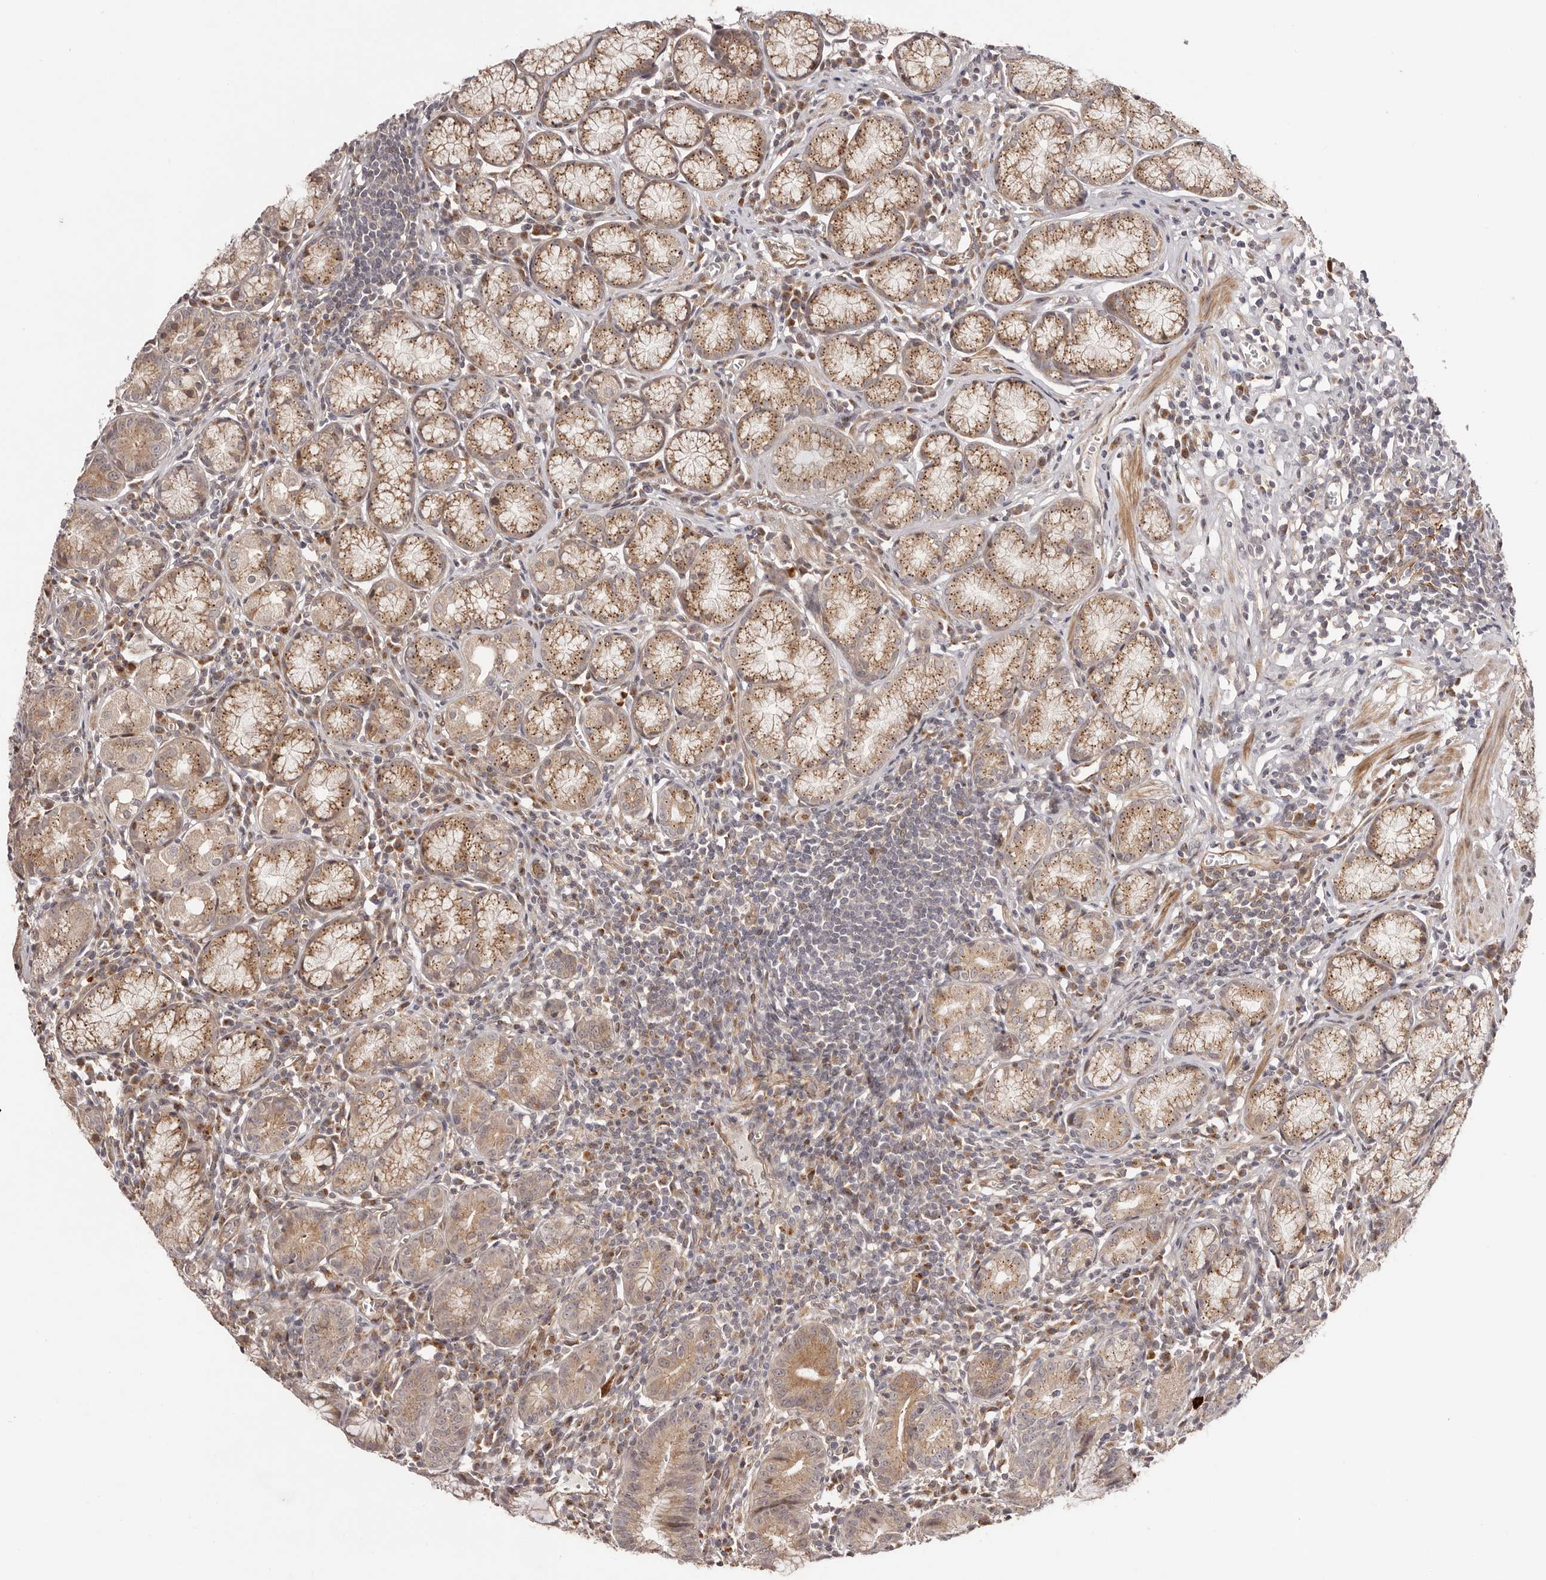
{"staining": {"intensity": "moderate", "quantity": ">75%", "location": "cytoplasmic/membranous"}, "tissue": "stomach", "cell_type": "Glandular cells", "image_type": "normal", "snomed": [{"axis": "morphology", "description": "Normal tissue, NOS"}, {"axis": "topography", "description": "Stomach"}], "caption": "Moderate cytoplasmic/membranous staining for a protein is appreciated in approximately >75% of glandular cells of benign stomach using immunohistochemistry (IHC).", "gene": "MICAL2", "patient": {"sex": "male", "age": 55}}